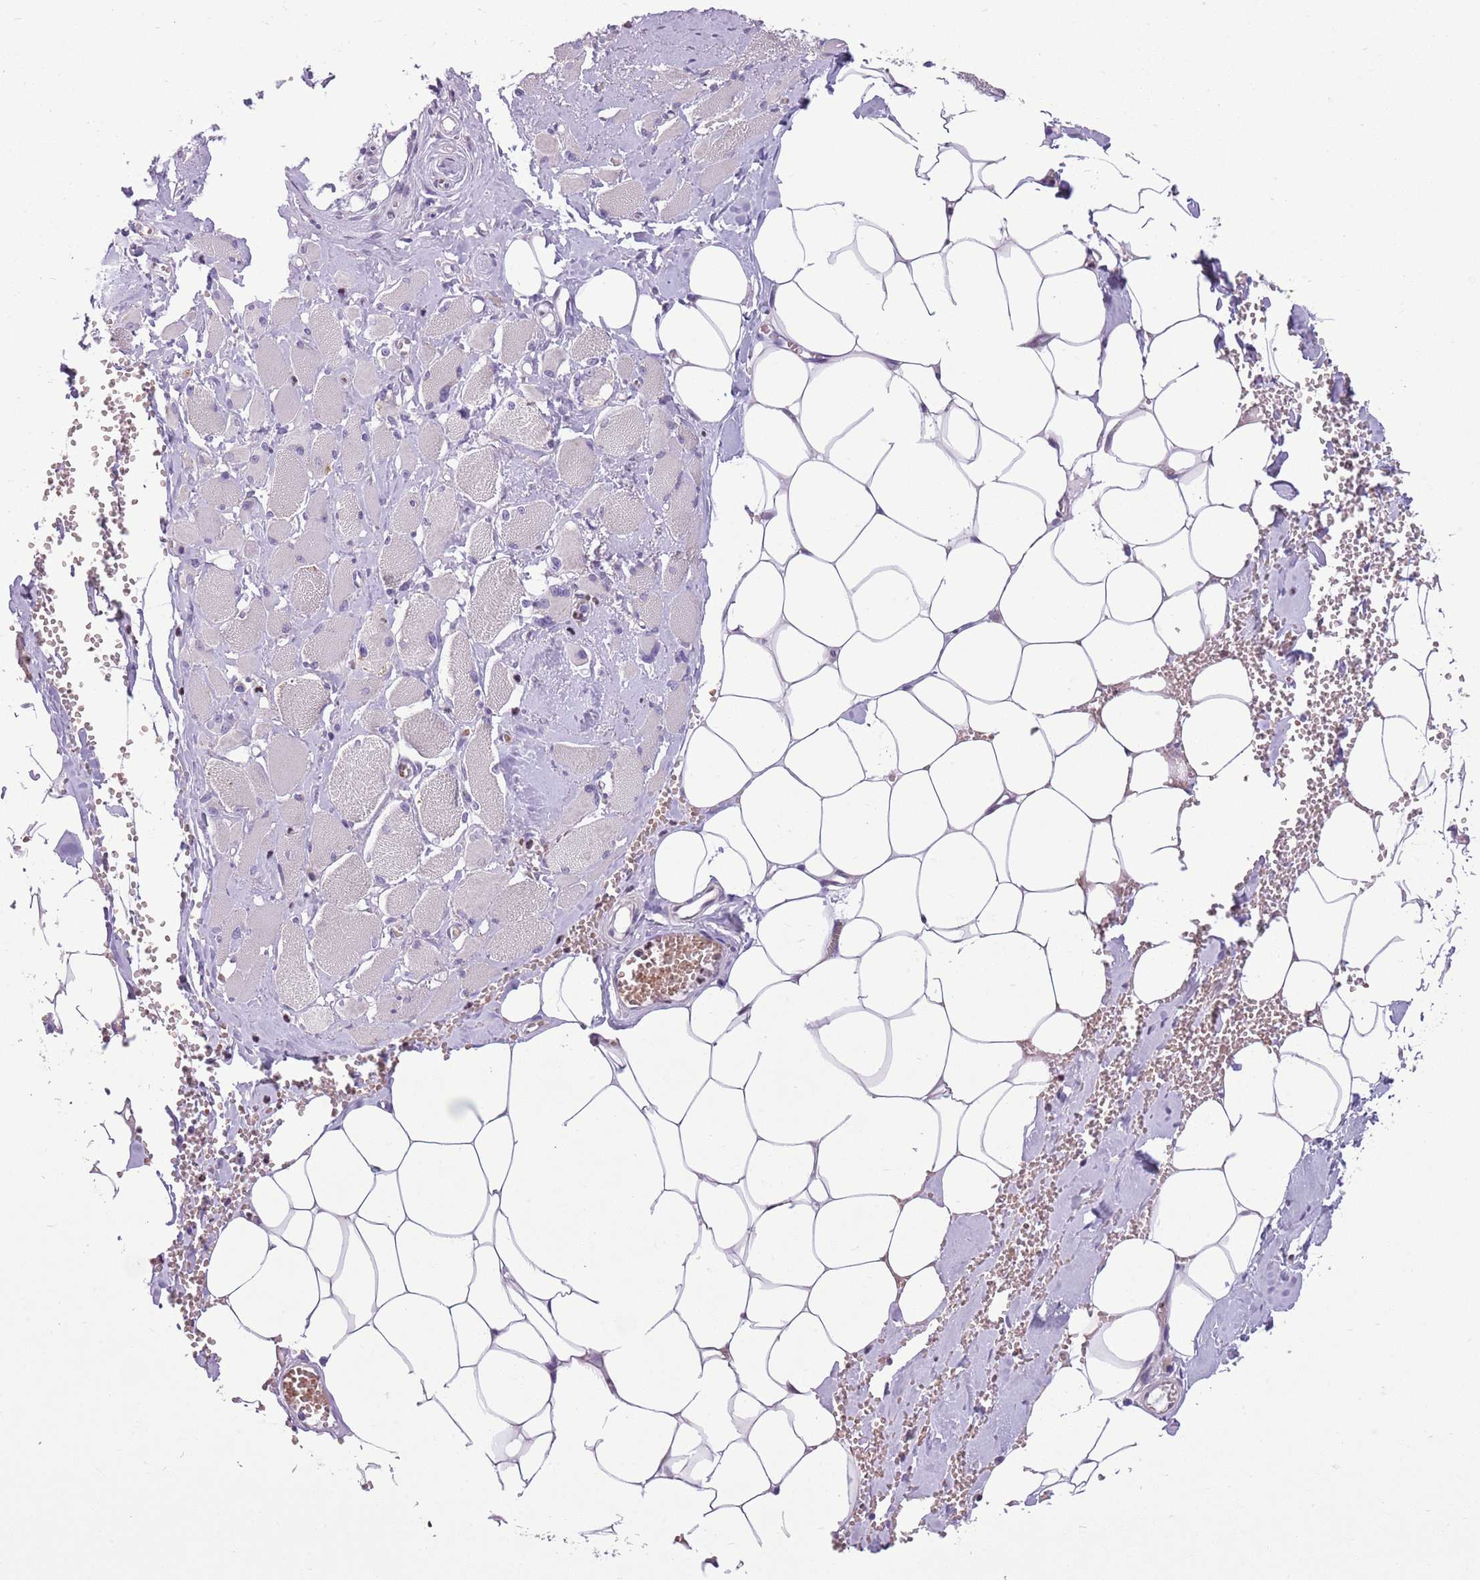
{"staining": {"intensity": "weak", "quantity": "<25%", "location": "cytoplasmic/membranous"}, "tissue": "skeletal muscle", "cell_type": "Myocytes", "image_type": "normal", "snomed": [{"axis": "morphology", "description": "Normal tissue, NOS"}, {"axis": "morphology", "description": "Basal cell carcinoma"}, {"axis": "topography", "description": "Skeletal muscle"}], "caption": "A high-resolution micrograph shows IHC staining of unremarkable skeletal muscle, which shows no significant expression in myocytes. (Brightfield microscopy of DAB IHC at high magnification).", "gene": "ADCY7", "patient": {"sex": "female", "age": 64}}